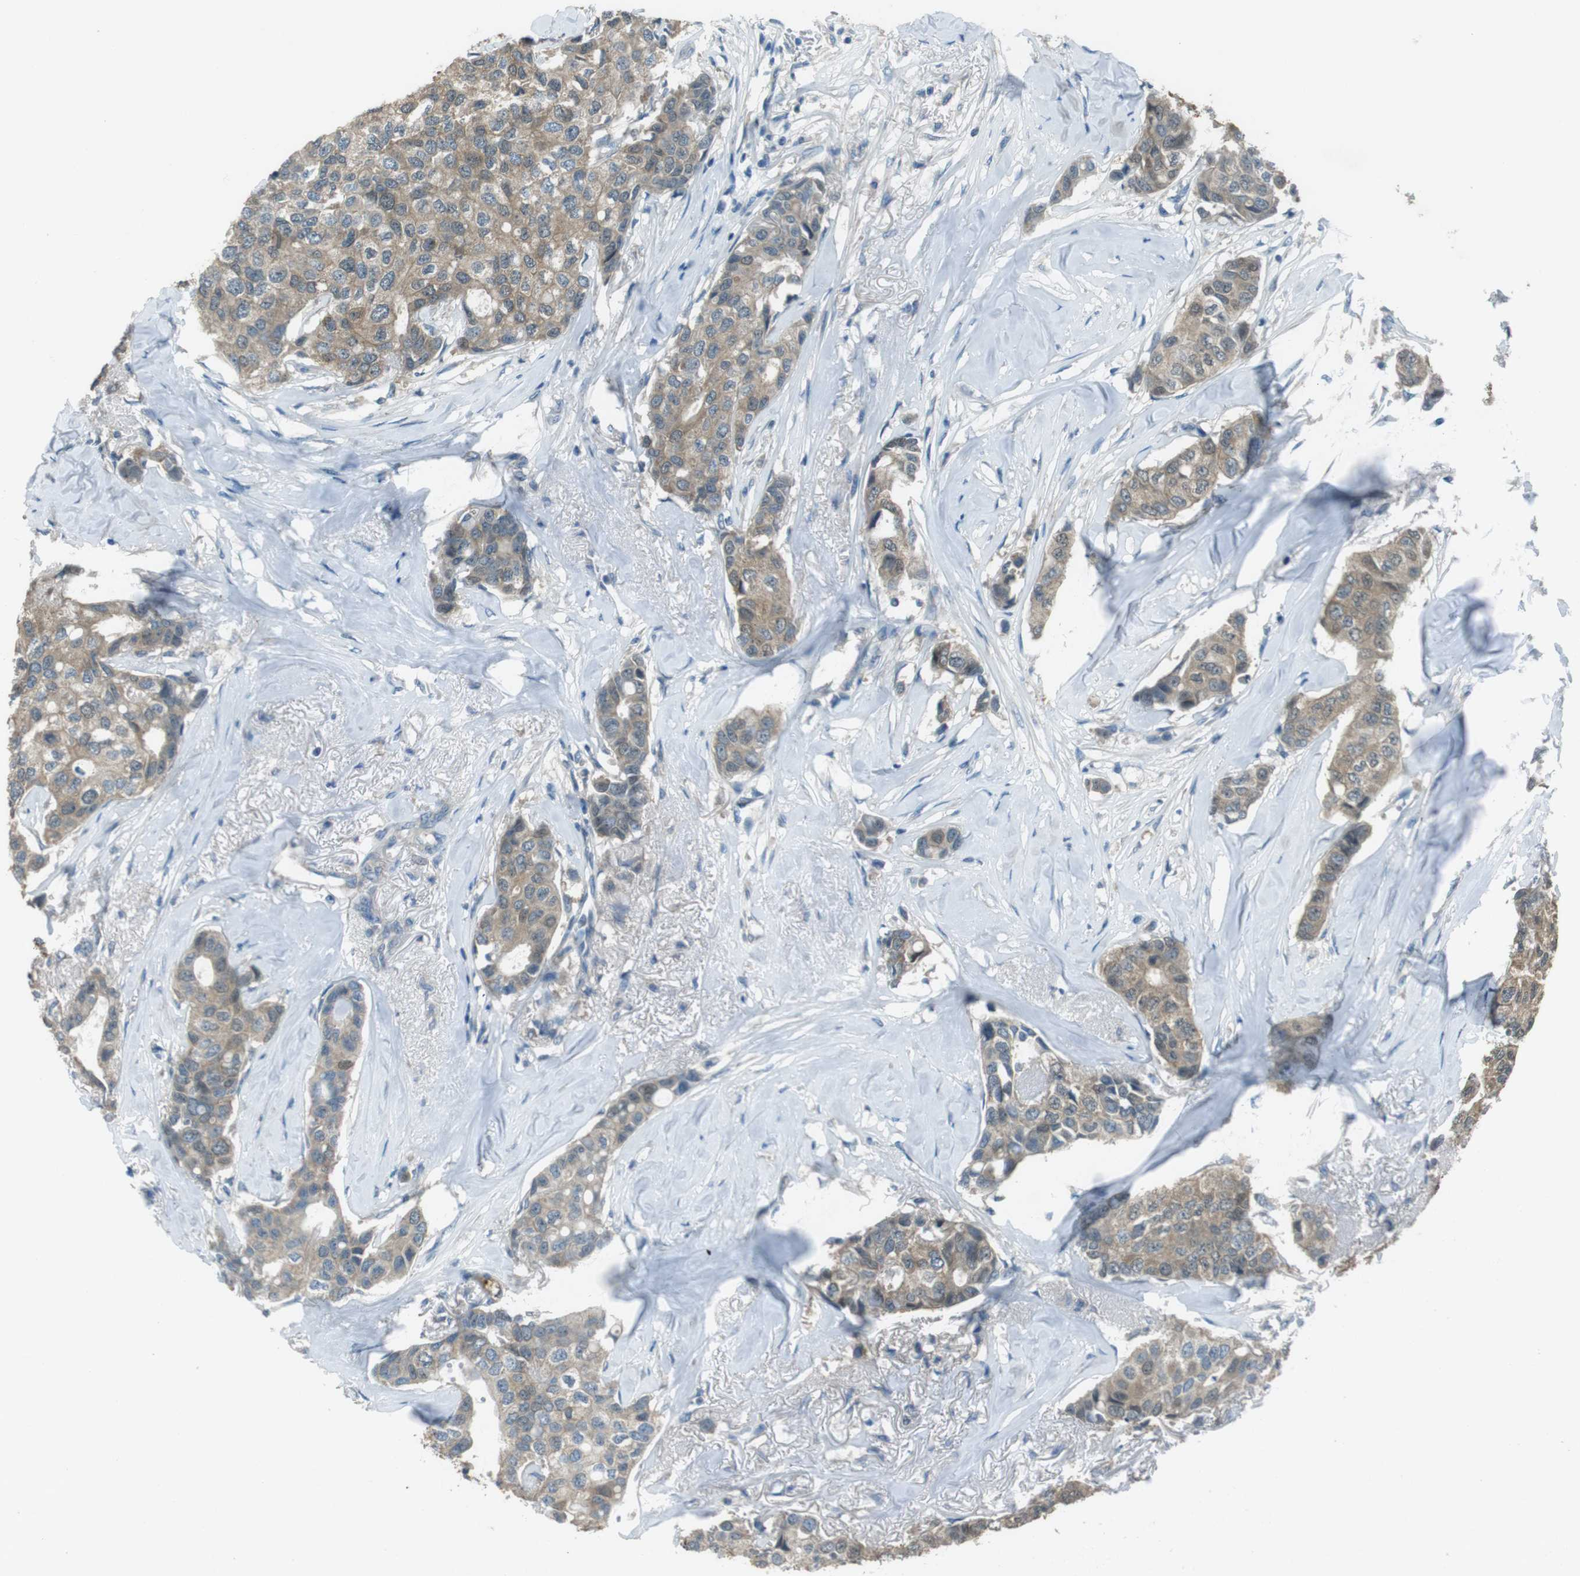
{"staining": {"intensity": "moderate", "quantity": ">75%", "location": "cytoplasmic/membranous"}, "tissue": "breast cancer", "cell_type": "Tumor cells", "image_type": "cancer", "snomed": [{"axis": "morphology", "description": "Duct carcinoma"}, {"axis": "topography", "description": "Breast"}], "caption": "Brown immunohistochemical staining in breast invasive ductal carcinoma shows moderate cytoplasmic/membranous positivity in approximately >75% of tumor cells.", "gene": "MFAP3", "patient": {"sex": "female", "age": 80}}